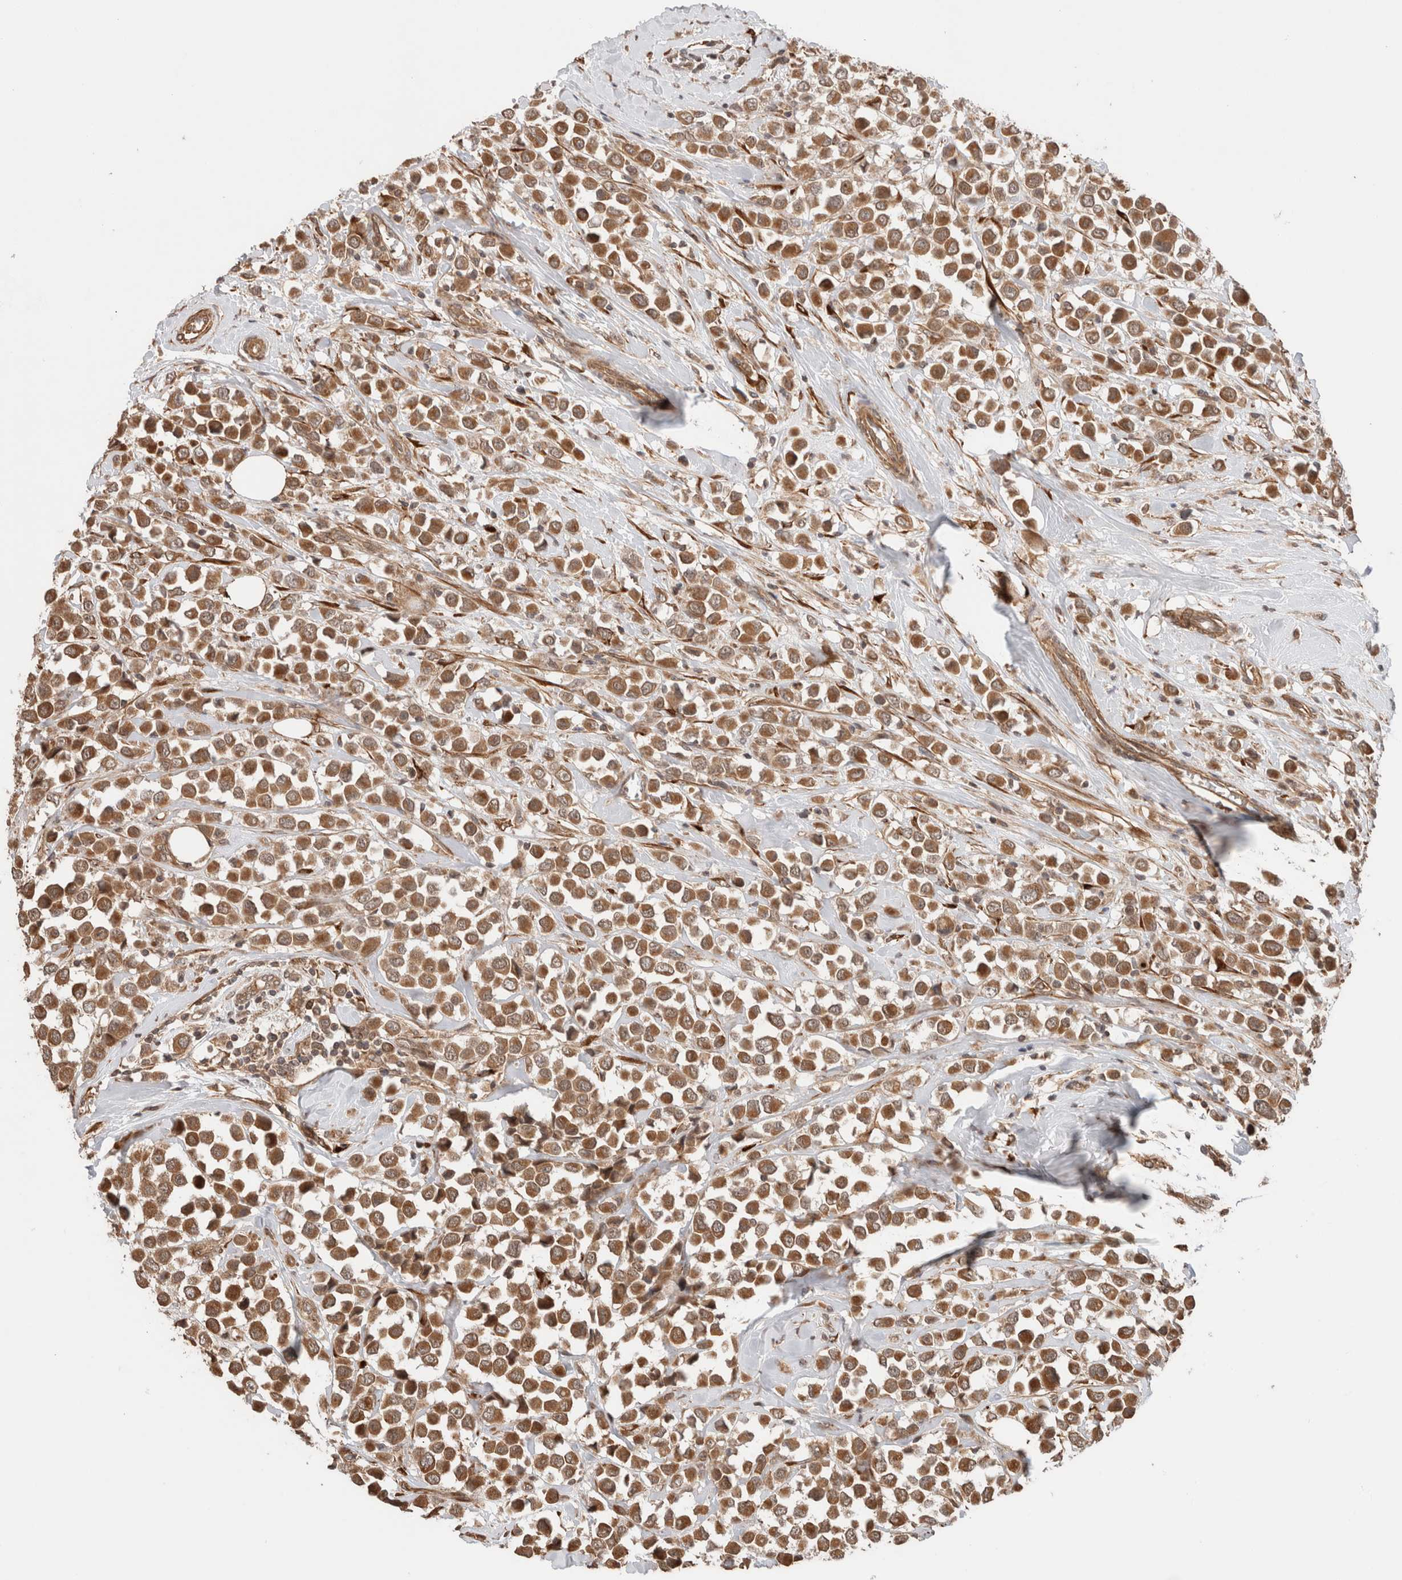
{"staining": {"intensity": "moderate", "quantity": ">75%", "location": "cytoplasmic/membranous"}, "tissue": "breast cancer", "cell_type": "Tumor cells", "image_type": "cancer", "snomed": [{"axis": "morphology", "description": "Duct carcinoma"}, {"axis": "topography", "description": "Breast"}], "caption": "This histopathology image reveals immunohistochemistry (IHC) staining of breast invasive ductal carcinoma, with medium moderate cytoplasmic/membranous staining in about >75% of tumor cells.", "gene": "ZNF649", "patient": {"sex": "female", "age": 61}}